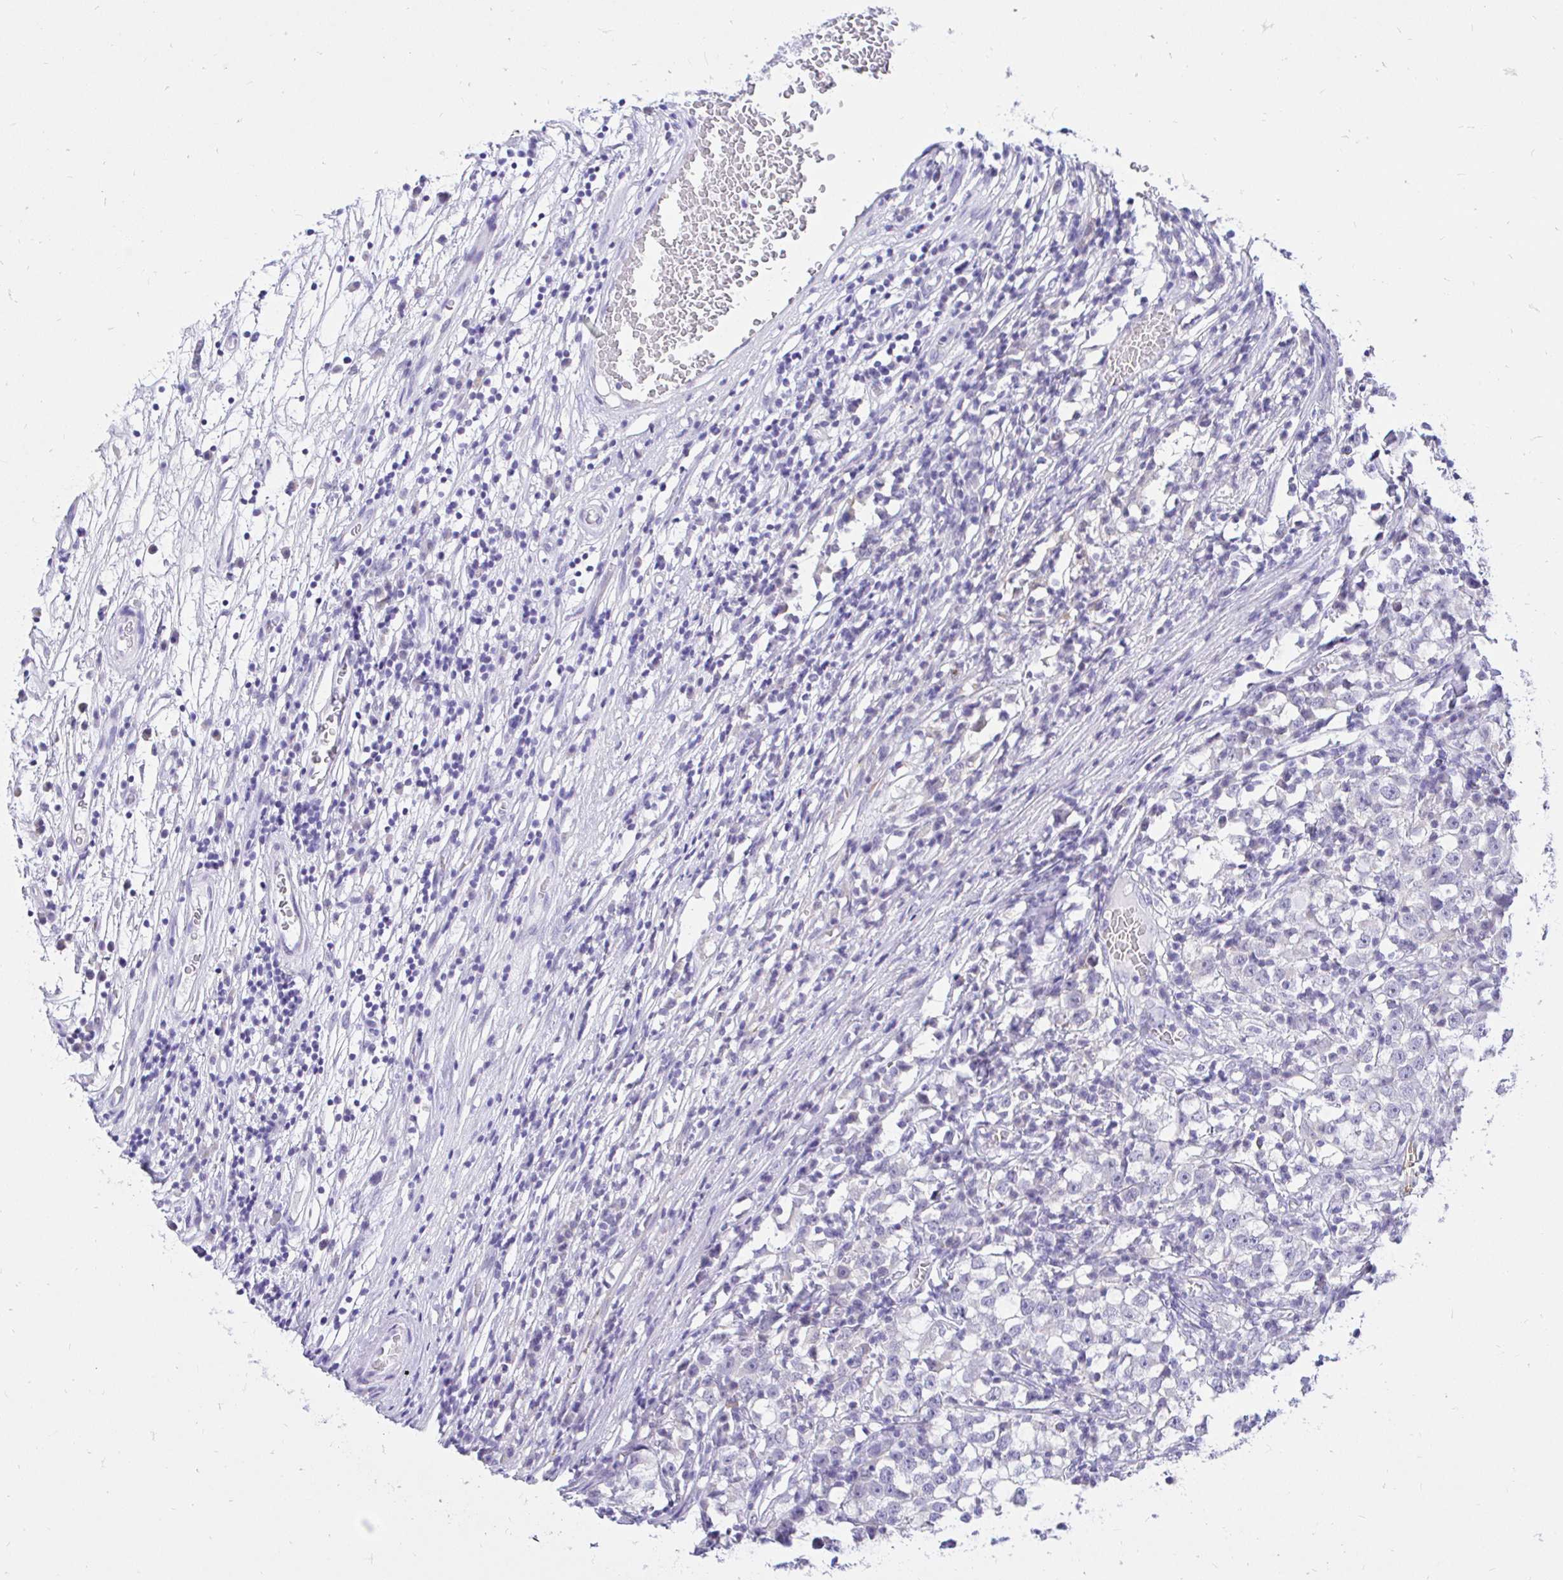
{"staining": {"intensity": "negative", "quantity": "none", "location": "none"}, "tissue": "testis cancer", "cell_type": "Tumor cells", "image_type": "cancer", "snomed": [{"axis": "morphology", "description": "Seminoma, NOS"}, {"axis": "topography", "description": "Testis"}], "caption": "Immunohistochemistry (IHC) image of neoplastic tissue: human testis cancer stained with DAB shows no significant protein expression in tumor cells.", "gene": "FATE1", "patient": {"sex": "male", "age": 65}}